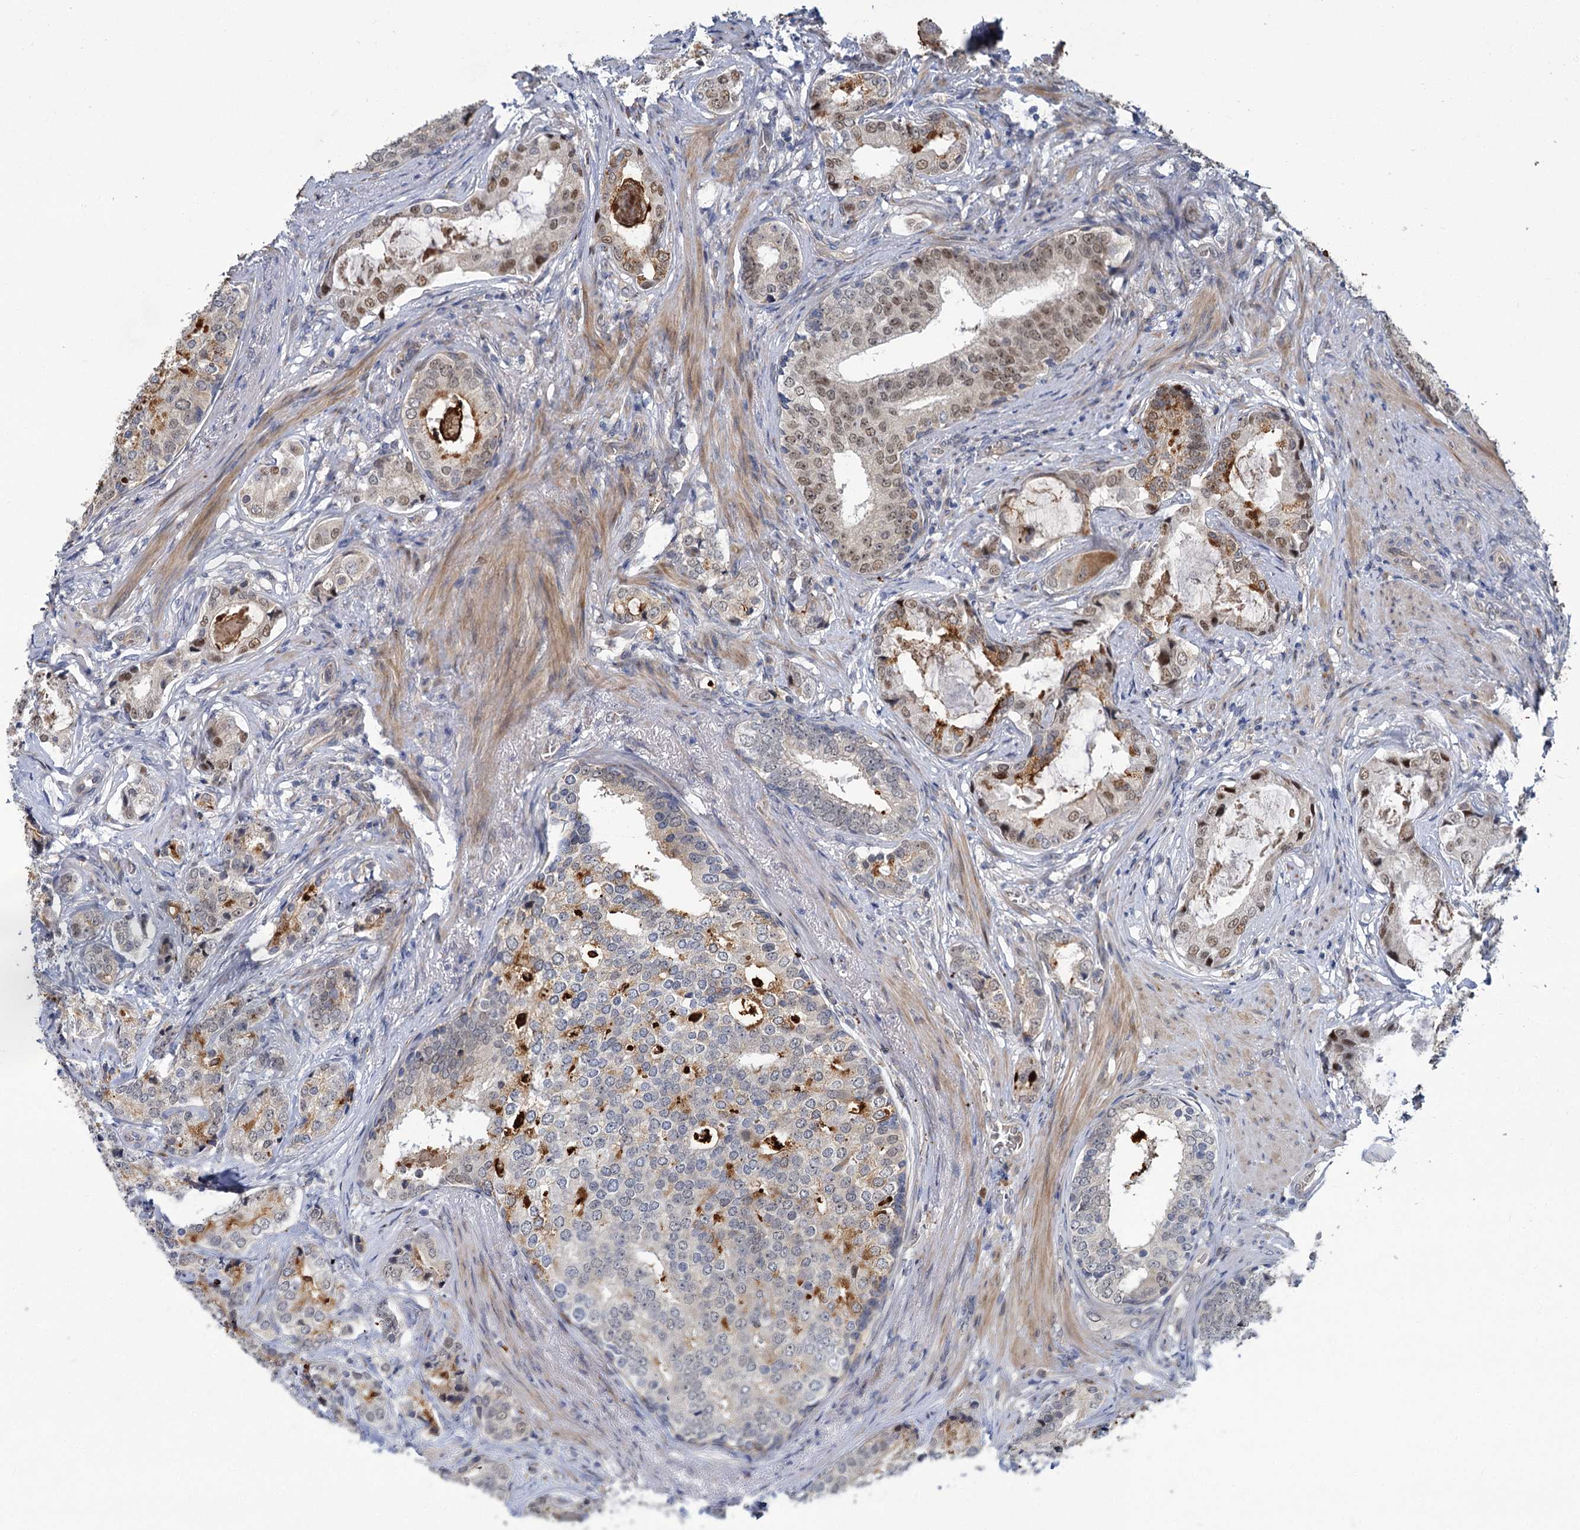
{"staining": {"intensity": "strong", "quantity": "<25%", "location": "cytoplasmic/membranous,nuclear"}, "tissue": "prostate cancer", "cell_type": "Tumor cells", "image_type": "cancer", "snomed": [{"axis": "morphology", "description": "Adenocarcinoma, Low grade"}, {"axis": "topography", "description": "Prostate"}], "caption": "Strong cytoplasmic/membranous and nuclear positivity for a protein is seen in approximately <25% of tumor cells of prostate low-grade adenocarcinoma using immunohistochemistry (IHC).", "gene": "APBA2", "patient": {"sex": "male", "age": 71}}